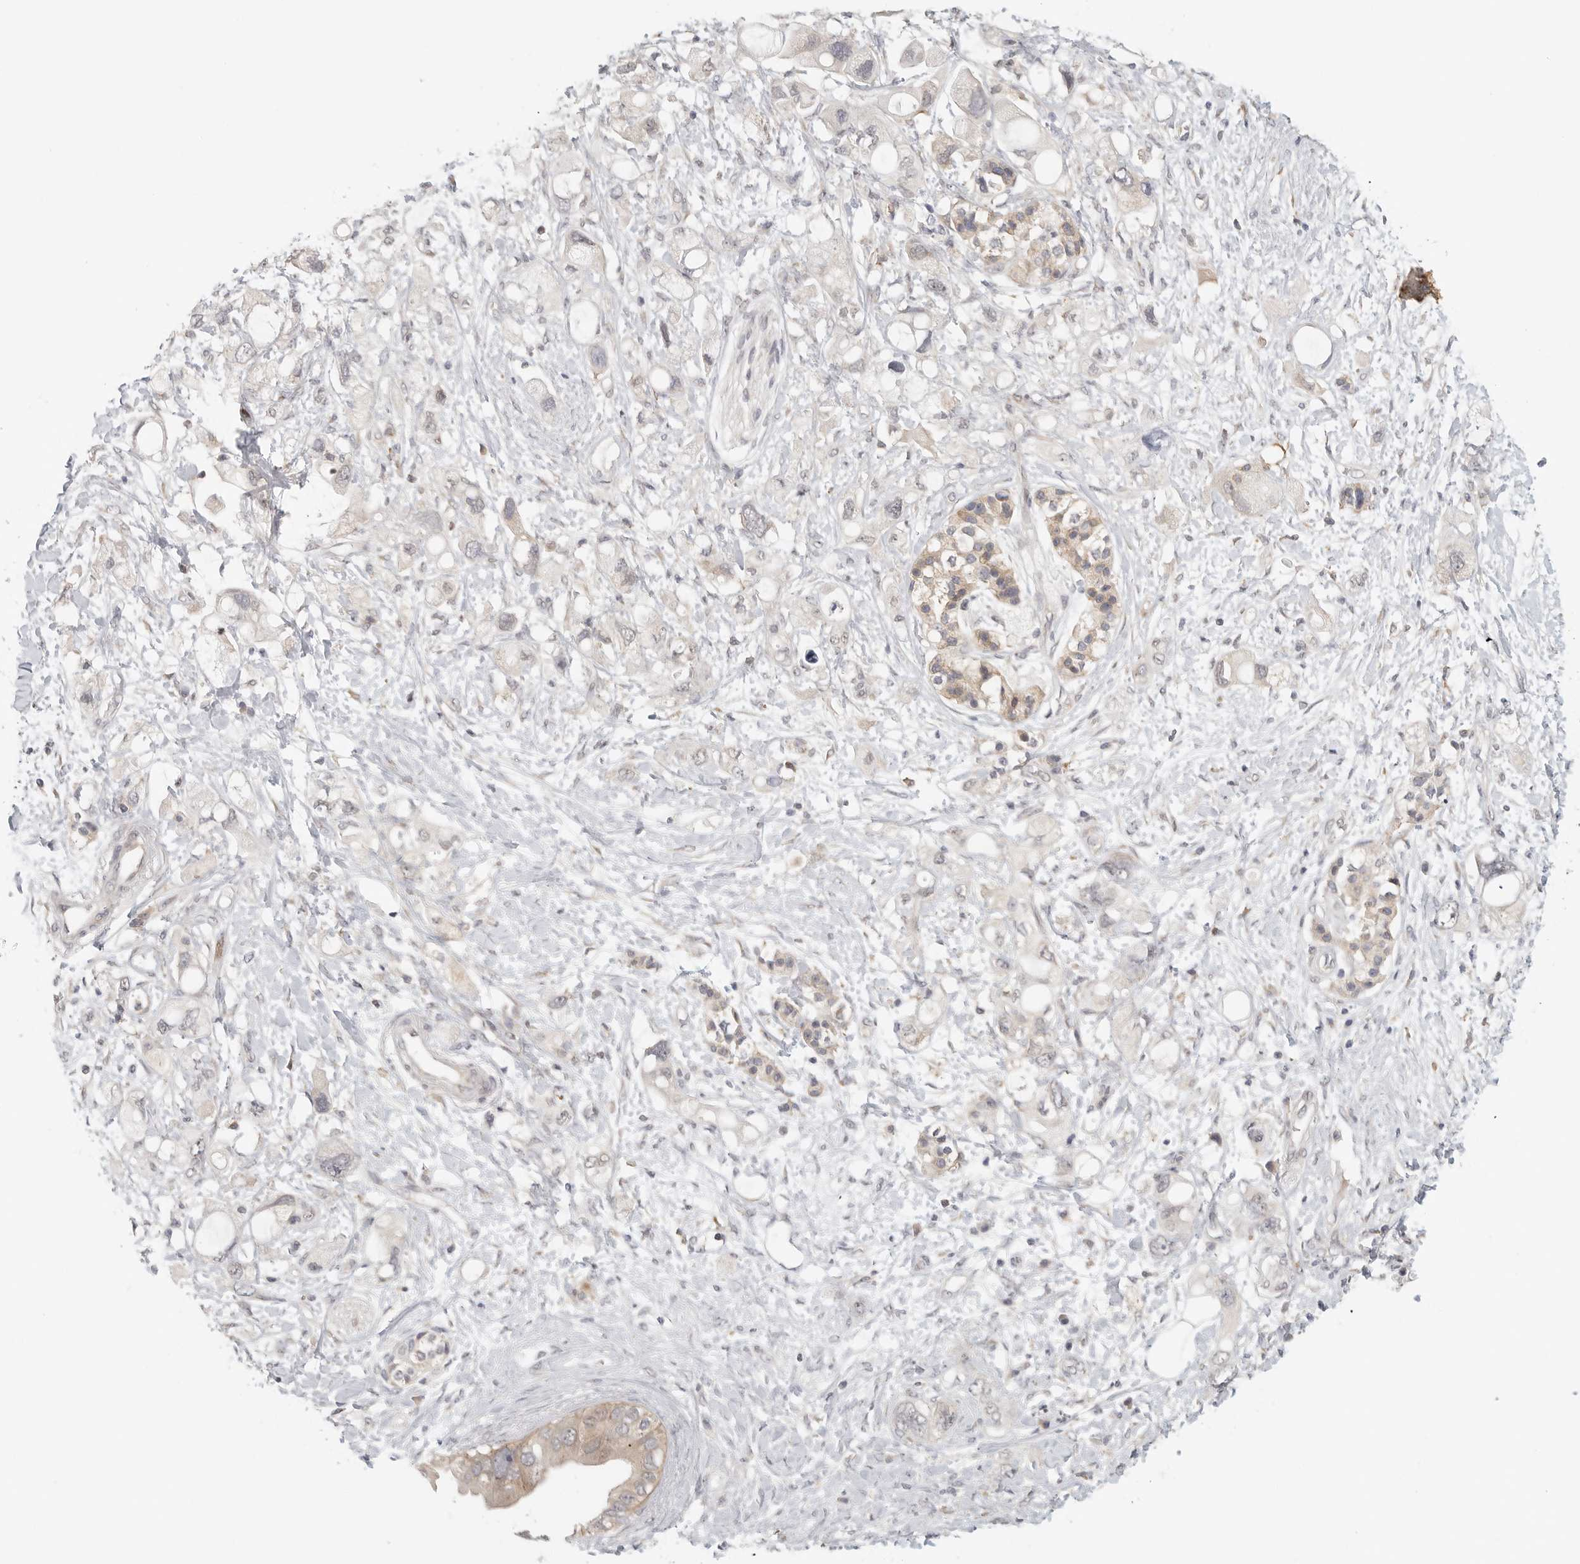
{"staining": {"intensity": "negative", "quantity": "none", "location": "none"}, "tissue": "pancreatic cancer", "cell_type": "Tumor cells", "image_type": "cancer", "snomed": [{"axis": "morphology", "description": "Adenocarcinoma, NOS"}, {"axis": "topography", "description": "Pancreas"}], "caption": "Micrograph shows no significant protein expression in tumor cells of pancreatic cancer (adenocarcinoma). (IHC, brightfield microscopy, high magnification).", "gene": "HDAC6", "patient": {"sex": "female", "age": 56}}